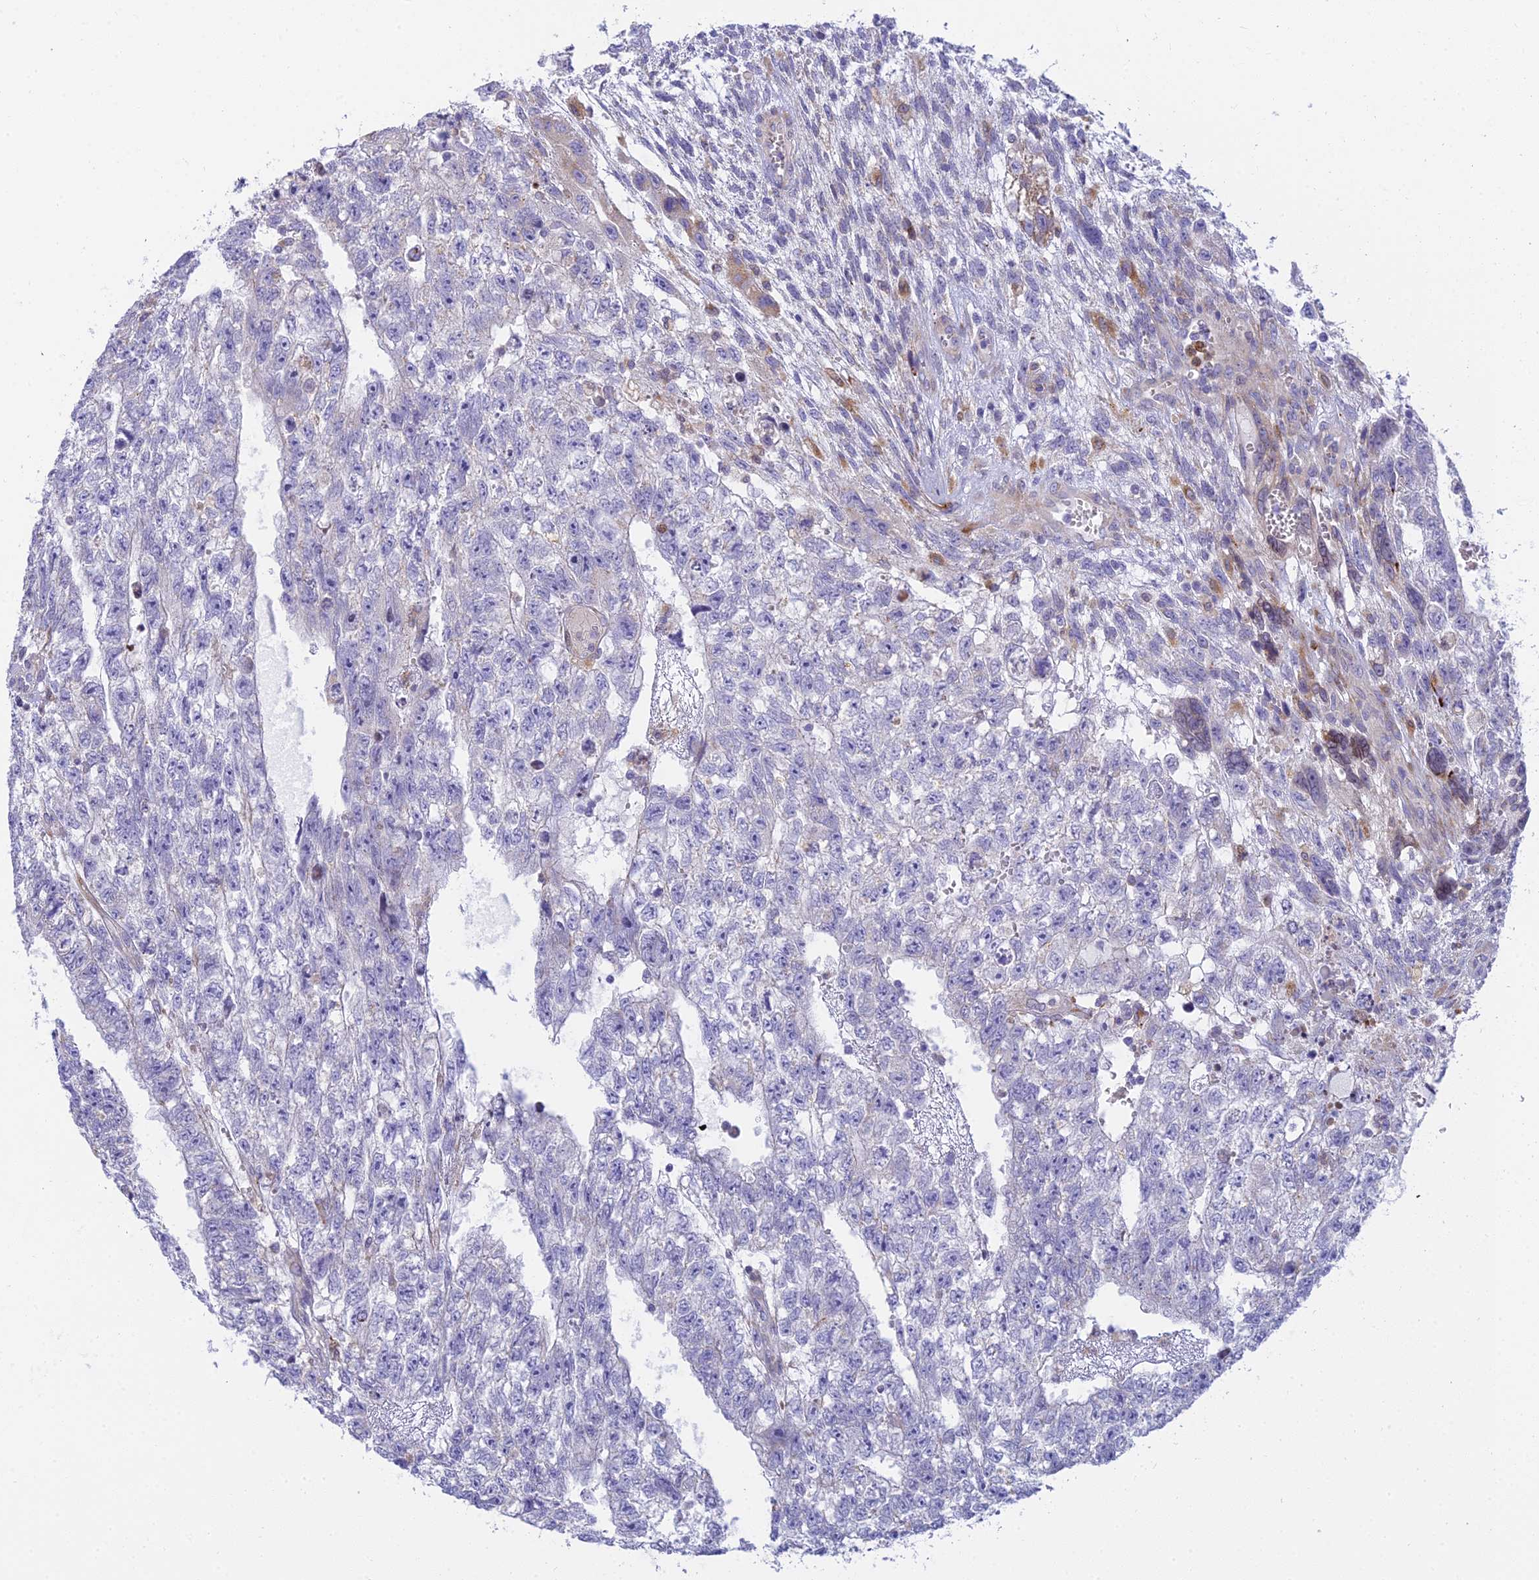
{"staining": {"intensity": "negative", "quantity": "none", "location": "none"}, "tissue": "testis cancer", "cell_type": "Tumor cells", "image_type": "cancer", "snomed": [{"axis": "morphology", "description": "Carcinoma, Embryonal, NOS"}, {"axis": "topography", "description": "Testis"}], "caption": "Tumor cells show no significant positivity in embryonal carcinoma (testis). (DAB (3,3'-diaminobenzidine) immunohistochemistry with hematoxylin counter stain).", "gene": "CLCN7", "patient": {"sex": "male", "age": 26}}